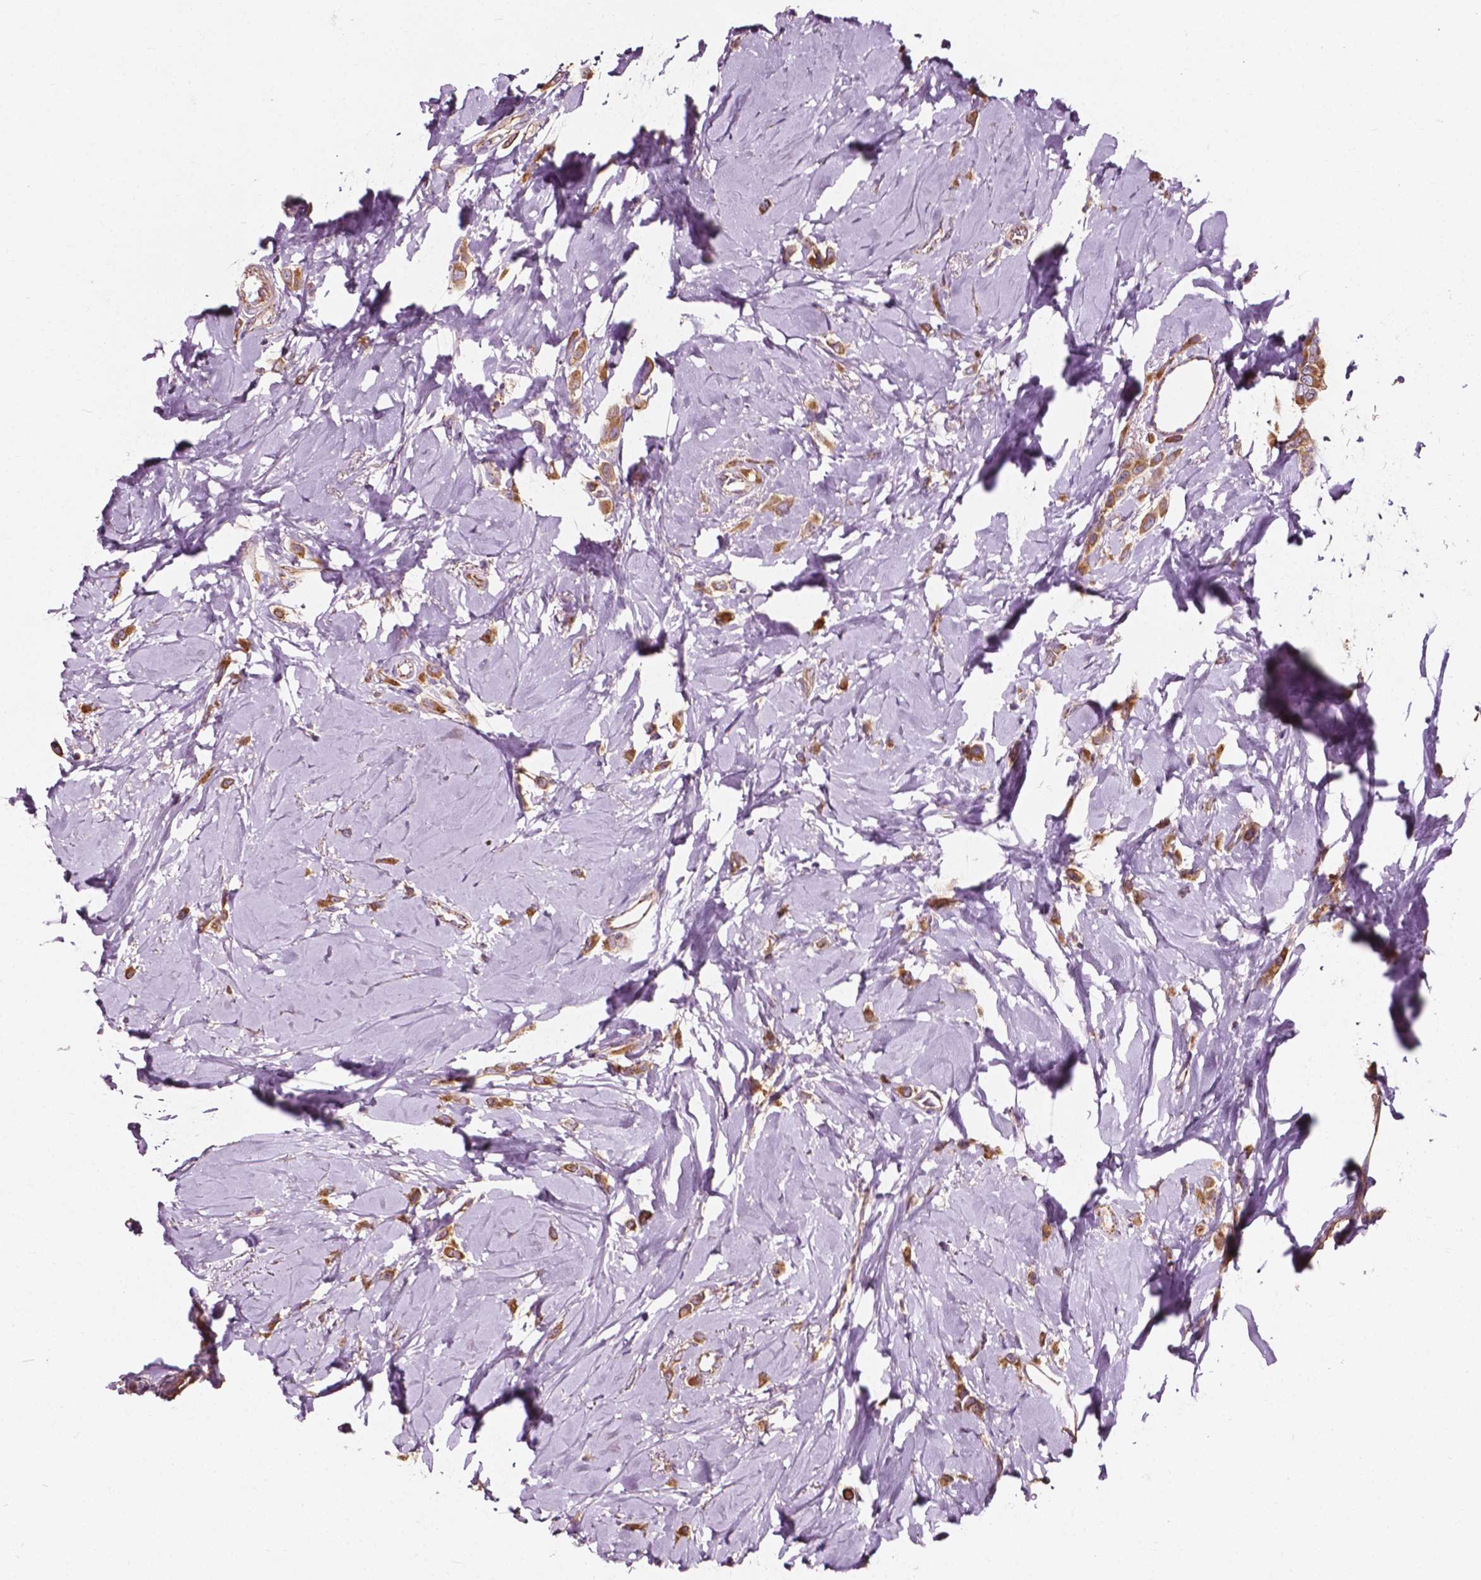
{"staining": {"intensity": "moderate", "quantity": ">75%", "location": "cytoplasmic/membranous"}, "tissue": "breast cancer", "cell_type": "Tumor cells", "image_type": "cancer", "snomed": [{"axis": "morphology", "description": "Lobular carcinoma"}, {"axis": "topography", "description": "Breast"}], "caption": "Immunohistochemistry (IHC) image of human breast lobular carcinoma stained for a protein (brown), which reveals medium levels of moderate cytoplasmic/membranous positivity in about >75% of tumor cells.", "gene": "ATG16L1", "patient": {"sex": "female", "age": 66}}